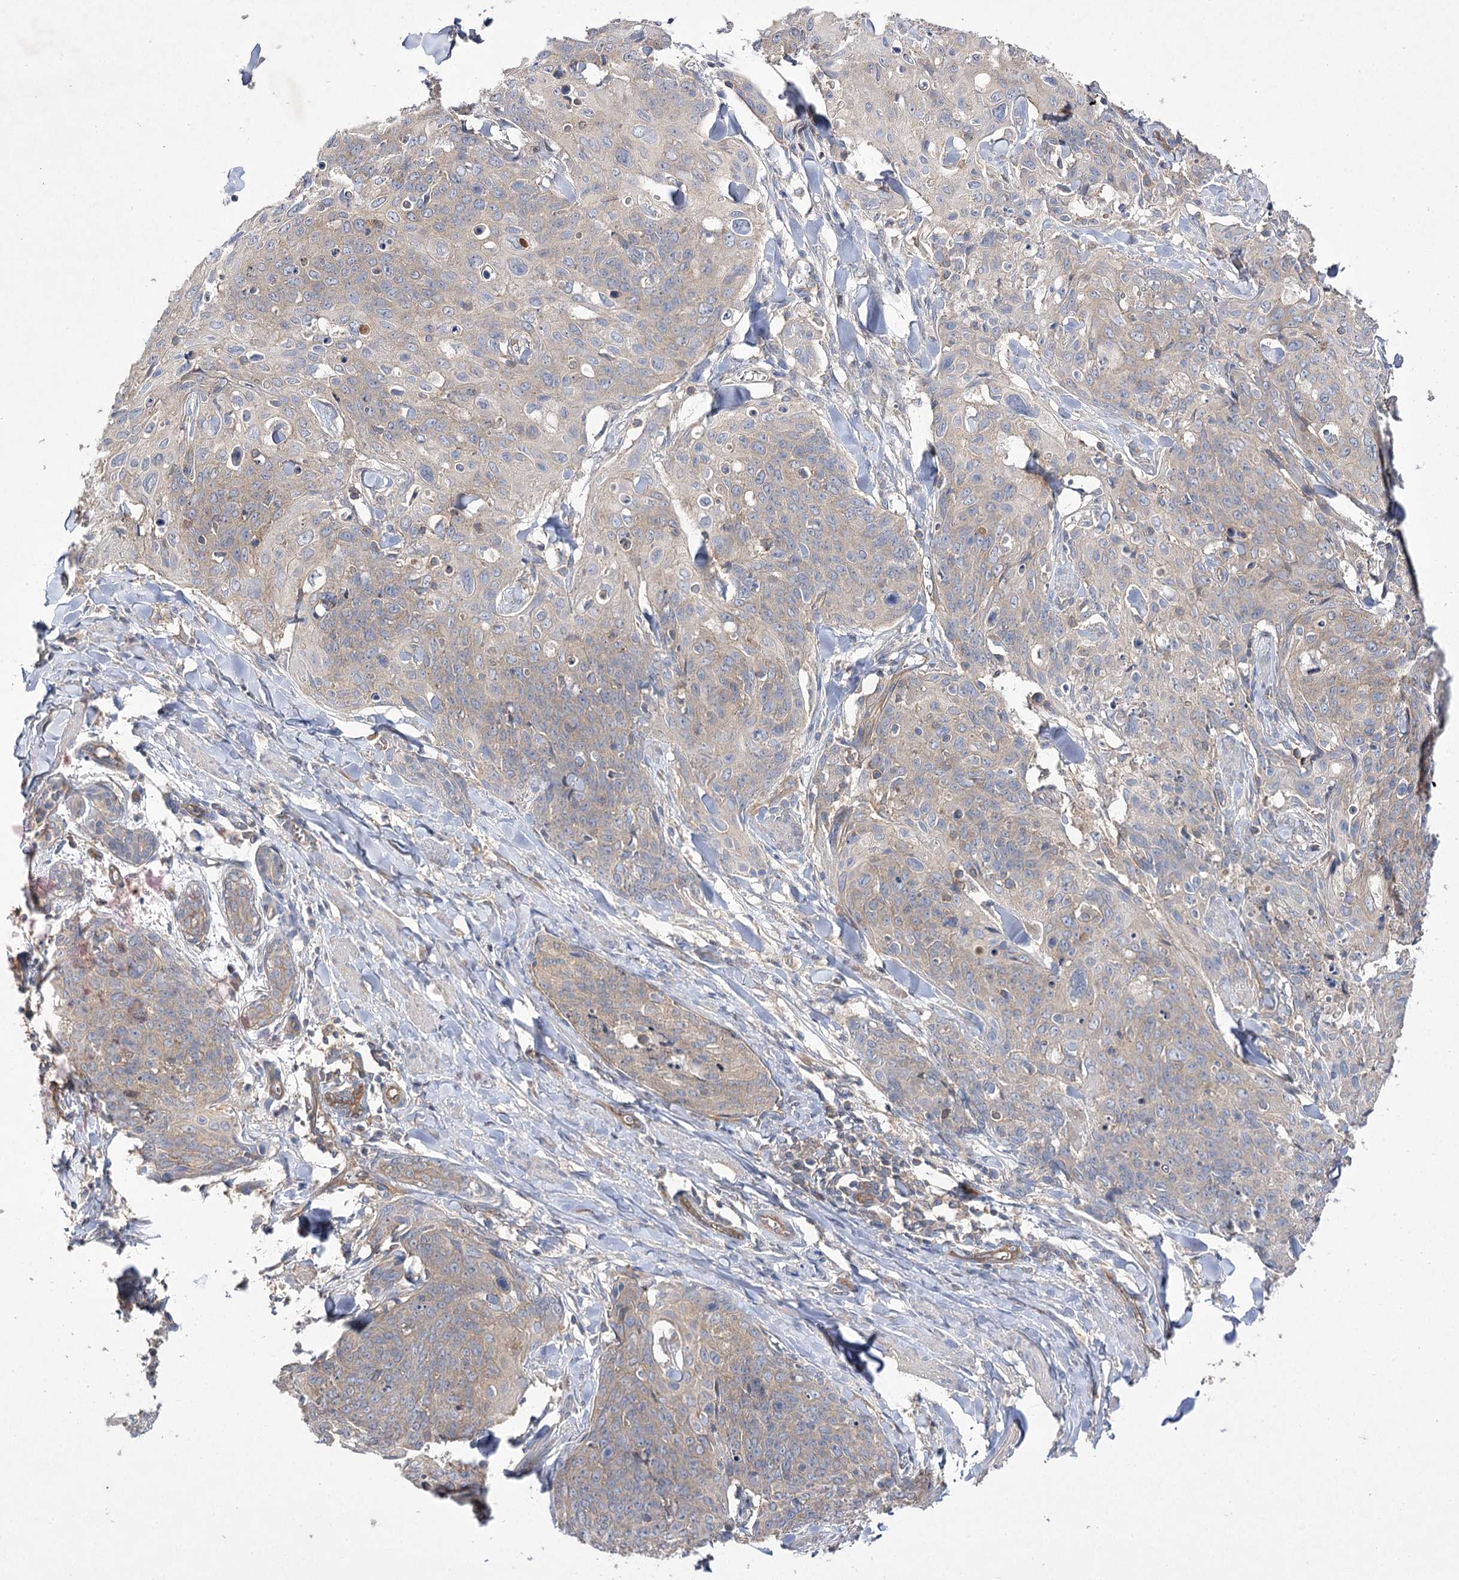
{"staining": {"intensity": "negative", "quantity": "none", "location": "none"}, "tissue": "skin cancer", "cell_type": "Tumor cells", "image_type": "cancer", "snomed": [{"axis": "morphology", "description": "Squamous cell carcinoma, NOS"}, {"axis": "topography", "description": "Skin"}, {"axis": "topography", "description": "Vulva"}], "caption": "Skin cancer was stained to show a protein in brown. There is no significant expression in tumor cells. (DAB (3,3'-diaminobenzidine) immunohistochemistry with hematoxylin counter stain).", "gene": "BCR", "patient": {"sex": "female", "age": 85}}